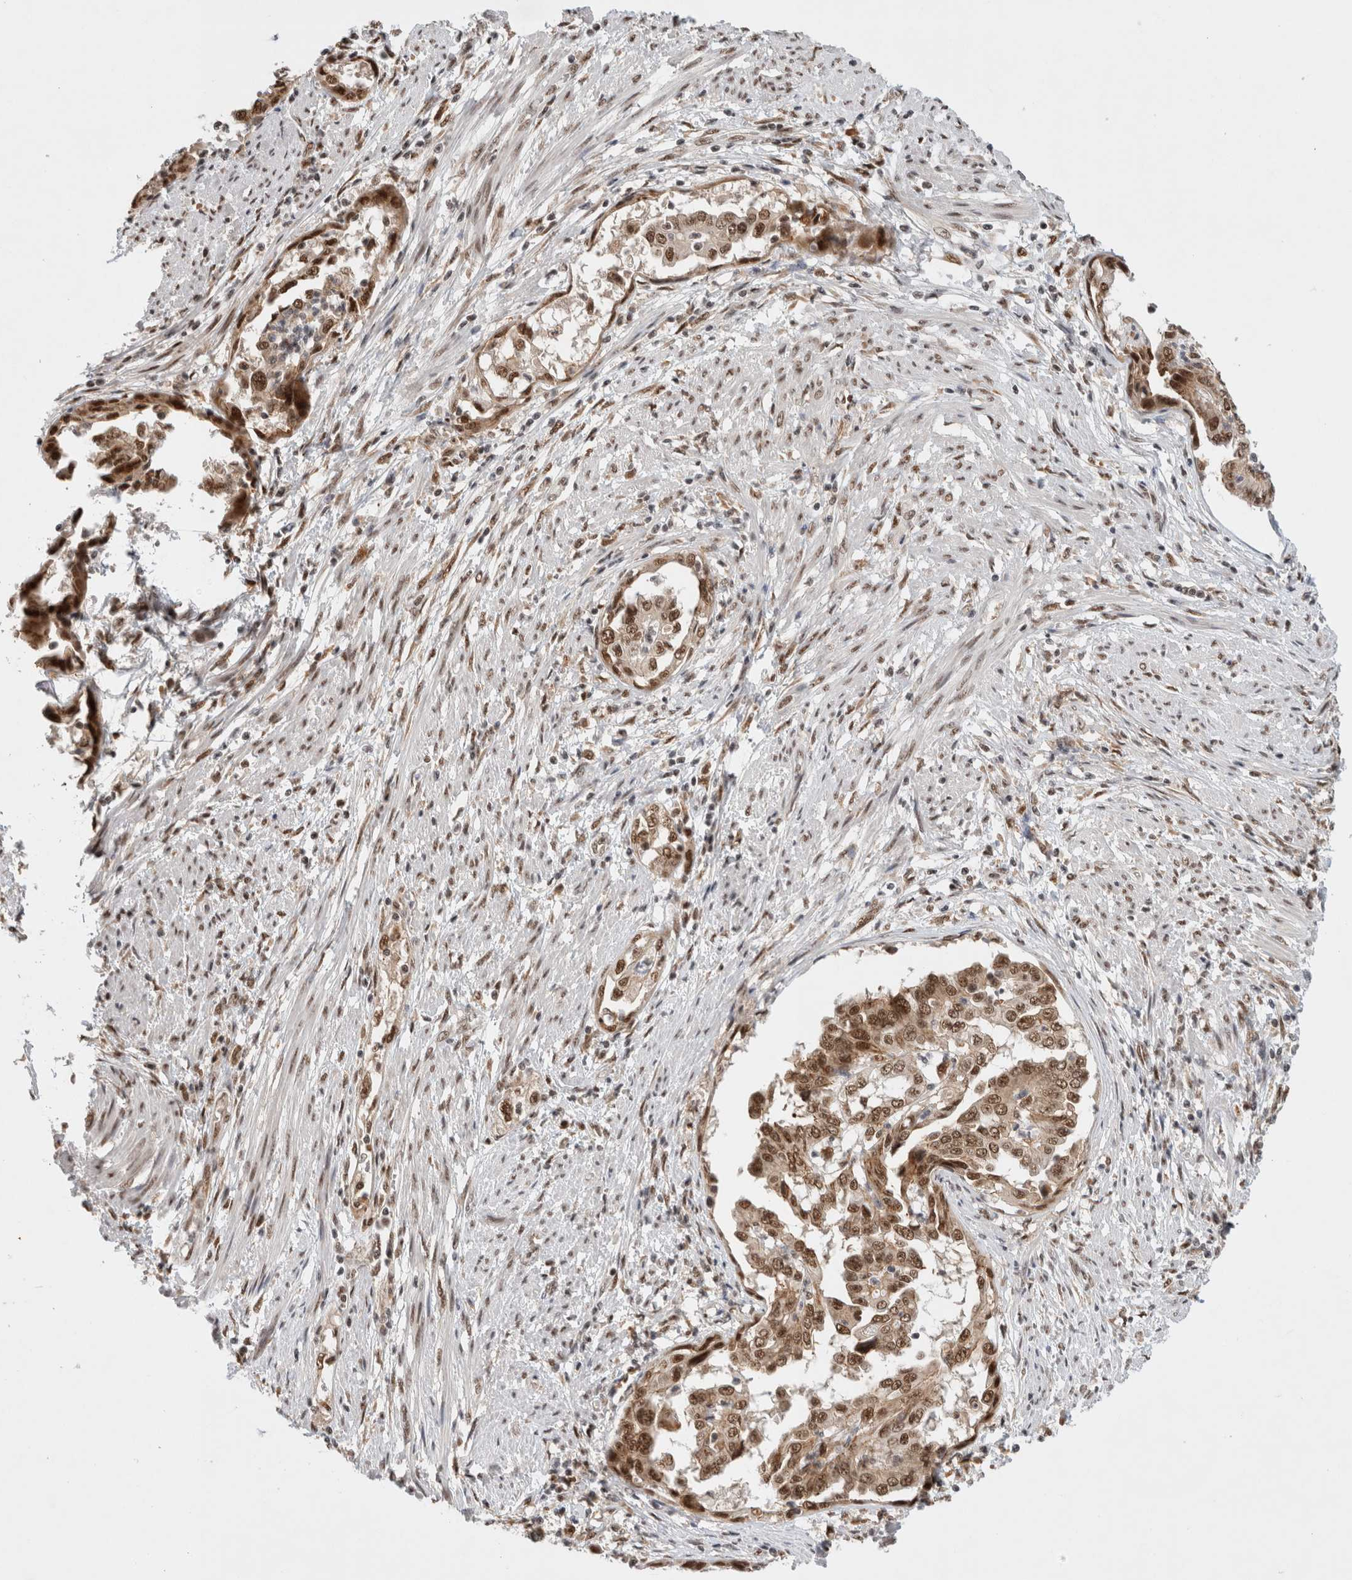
{"staining": {"intensity": "moderate", "quantity": ">75%", "location": "nuclear"}, "tissue": "endometrial cancer", "cell_type": "Tumor cells", "image_type": "cancer", "snomed": [{"axis": "morphology", "description": "Adenocarcinoma, NOS"}, {"axis": "topography", "description": "Endometrium"}], "caption": "Adenocarcinoma (endometrial) stained with immunohistochemistry (IHC) reveals moderate nuclear expression in about >75% of tumor cells.", "gene": "NCAPG2", "patient": {"sex": "female", "age": 85}}